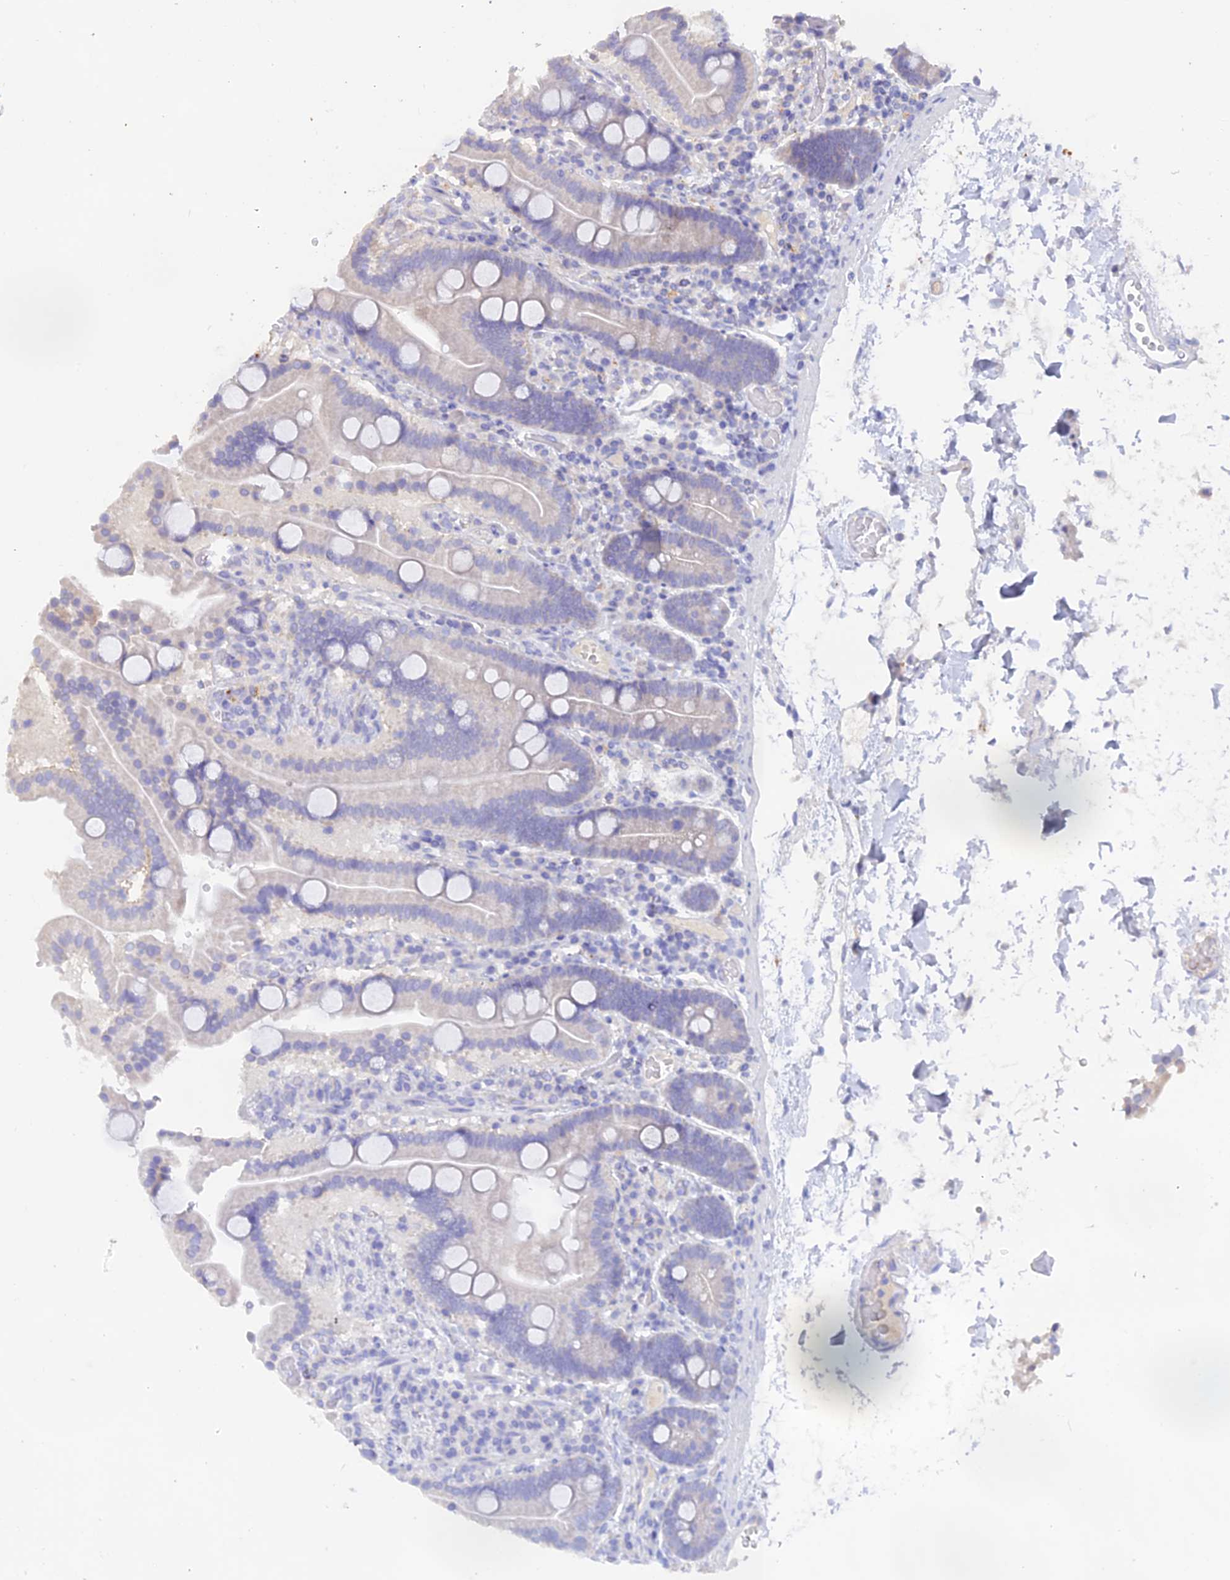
{"staining": {"intensity": "weak", "quantity": "<25%", "location": "cytoplasmic/membranous"}, "tissue": "duodenum", "cell_type": "Glandular cells", "image_type": "normal", "snomed": [{"axis": "morphology", "description": "Normal tissue, NOS"}, {"axis": "topography", "description": "Duodenum"}], "caption": "Glandular cells are negative for protein expression in normal human duodenum. The staining was performed using DAB to visualize the protein expression in brown, while the nuclei were stained in blue with hematoxylin (Magnification: 20x).", "gene": "SLC26A4", "patient": {"sex": "male", "age": 55}}